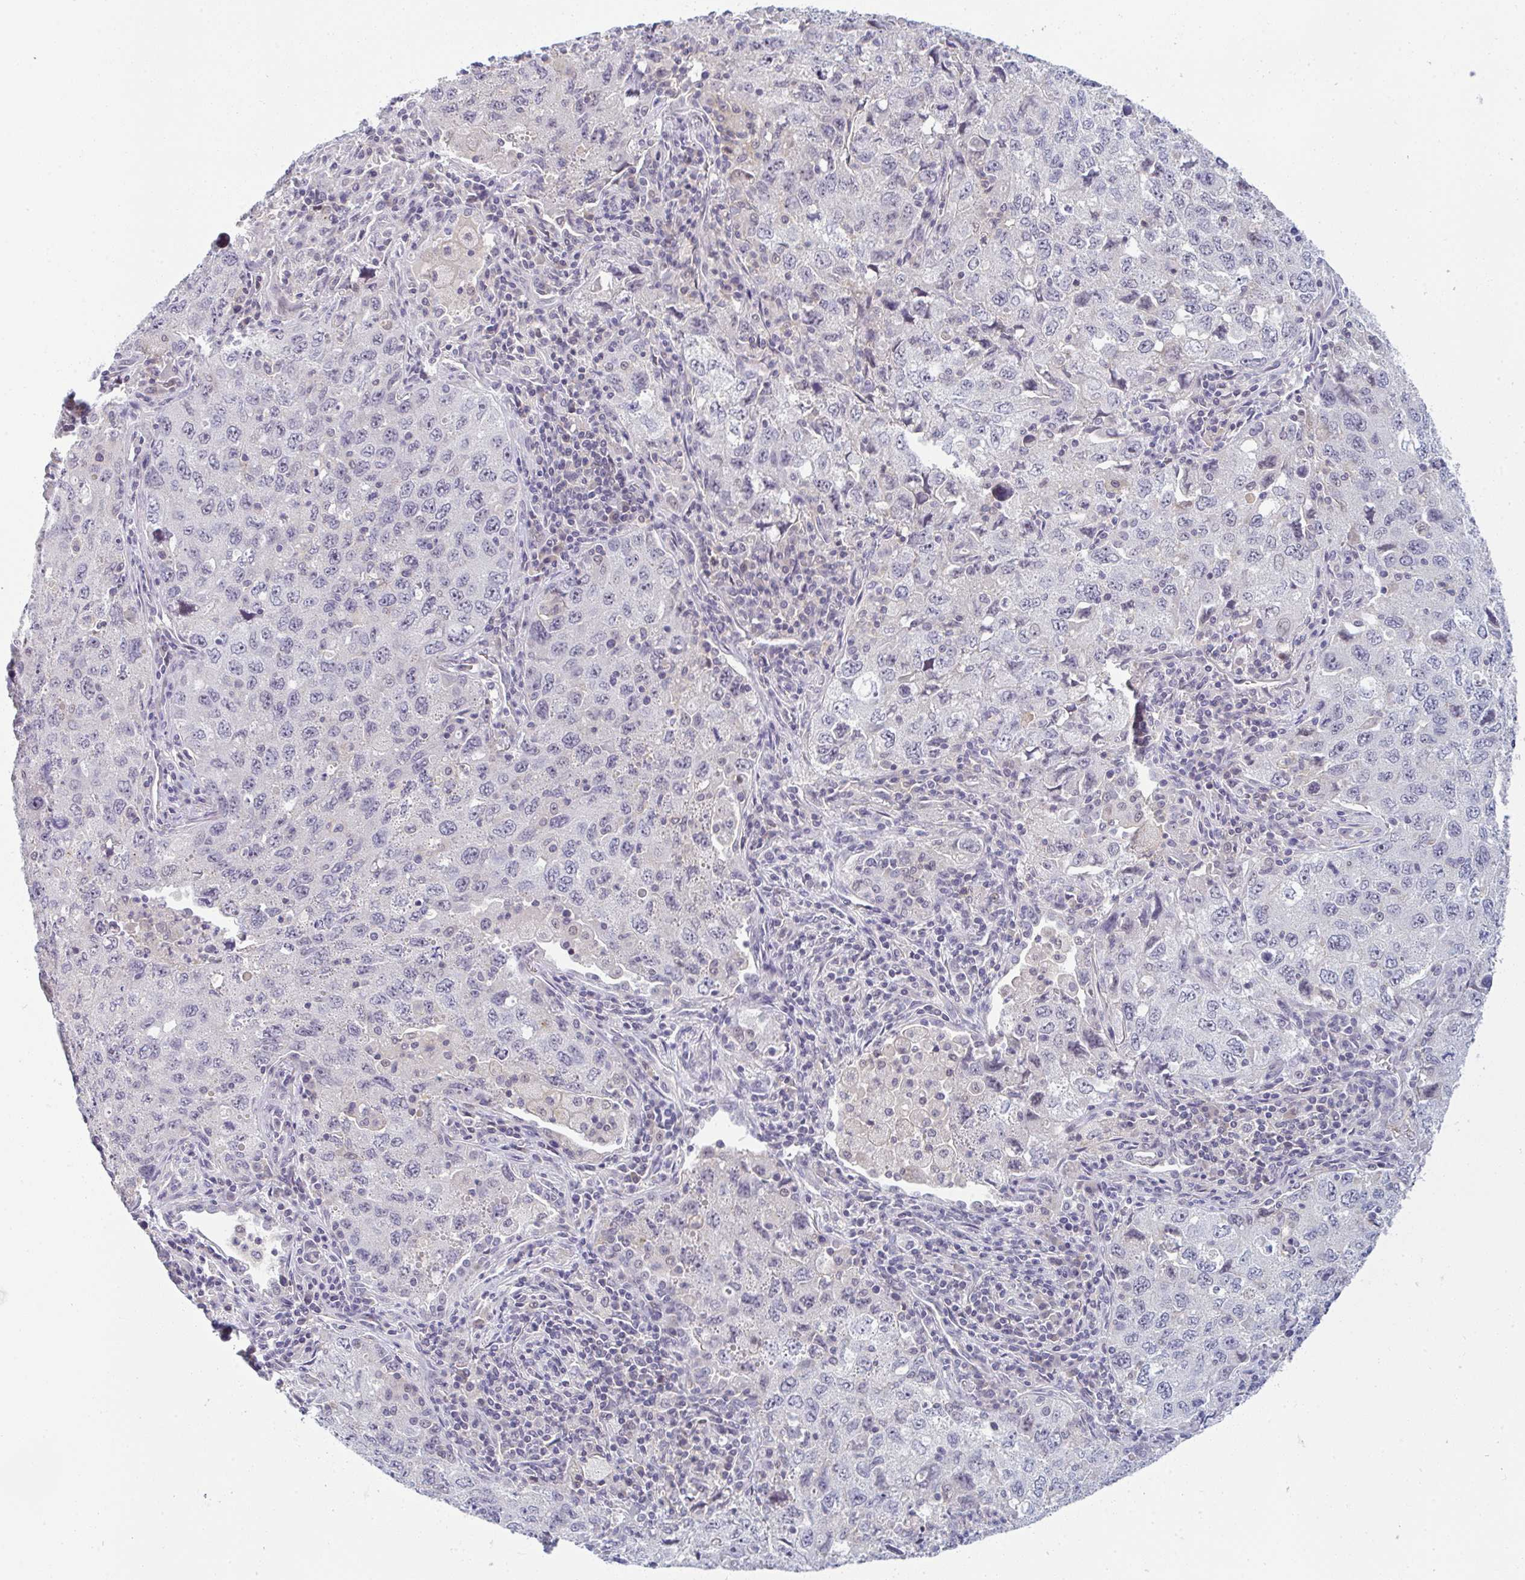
{"staining": {"intensity": "negative", "quantity": "none", "location": "none"}, "tissue": "lung cancer", "cell_type": "Tumor cells", "image_type": "cancer", "snomed": [{"axis": "morphology", "description": "Adenocarcinoma, NOS"}, {"axis": "topography", "description": "Lung"}], "caption": "Immunohistochemistry of lung cancer (adenocarcinoma) exhibits no positivity in tumor cells.", "gene": "PPFIA4", "patient": {"sex": "female", "age": 57}}